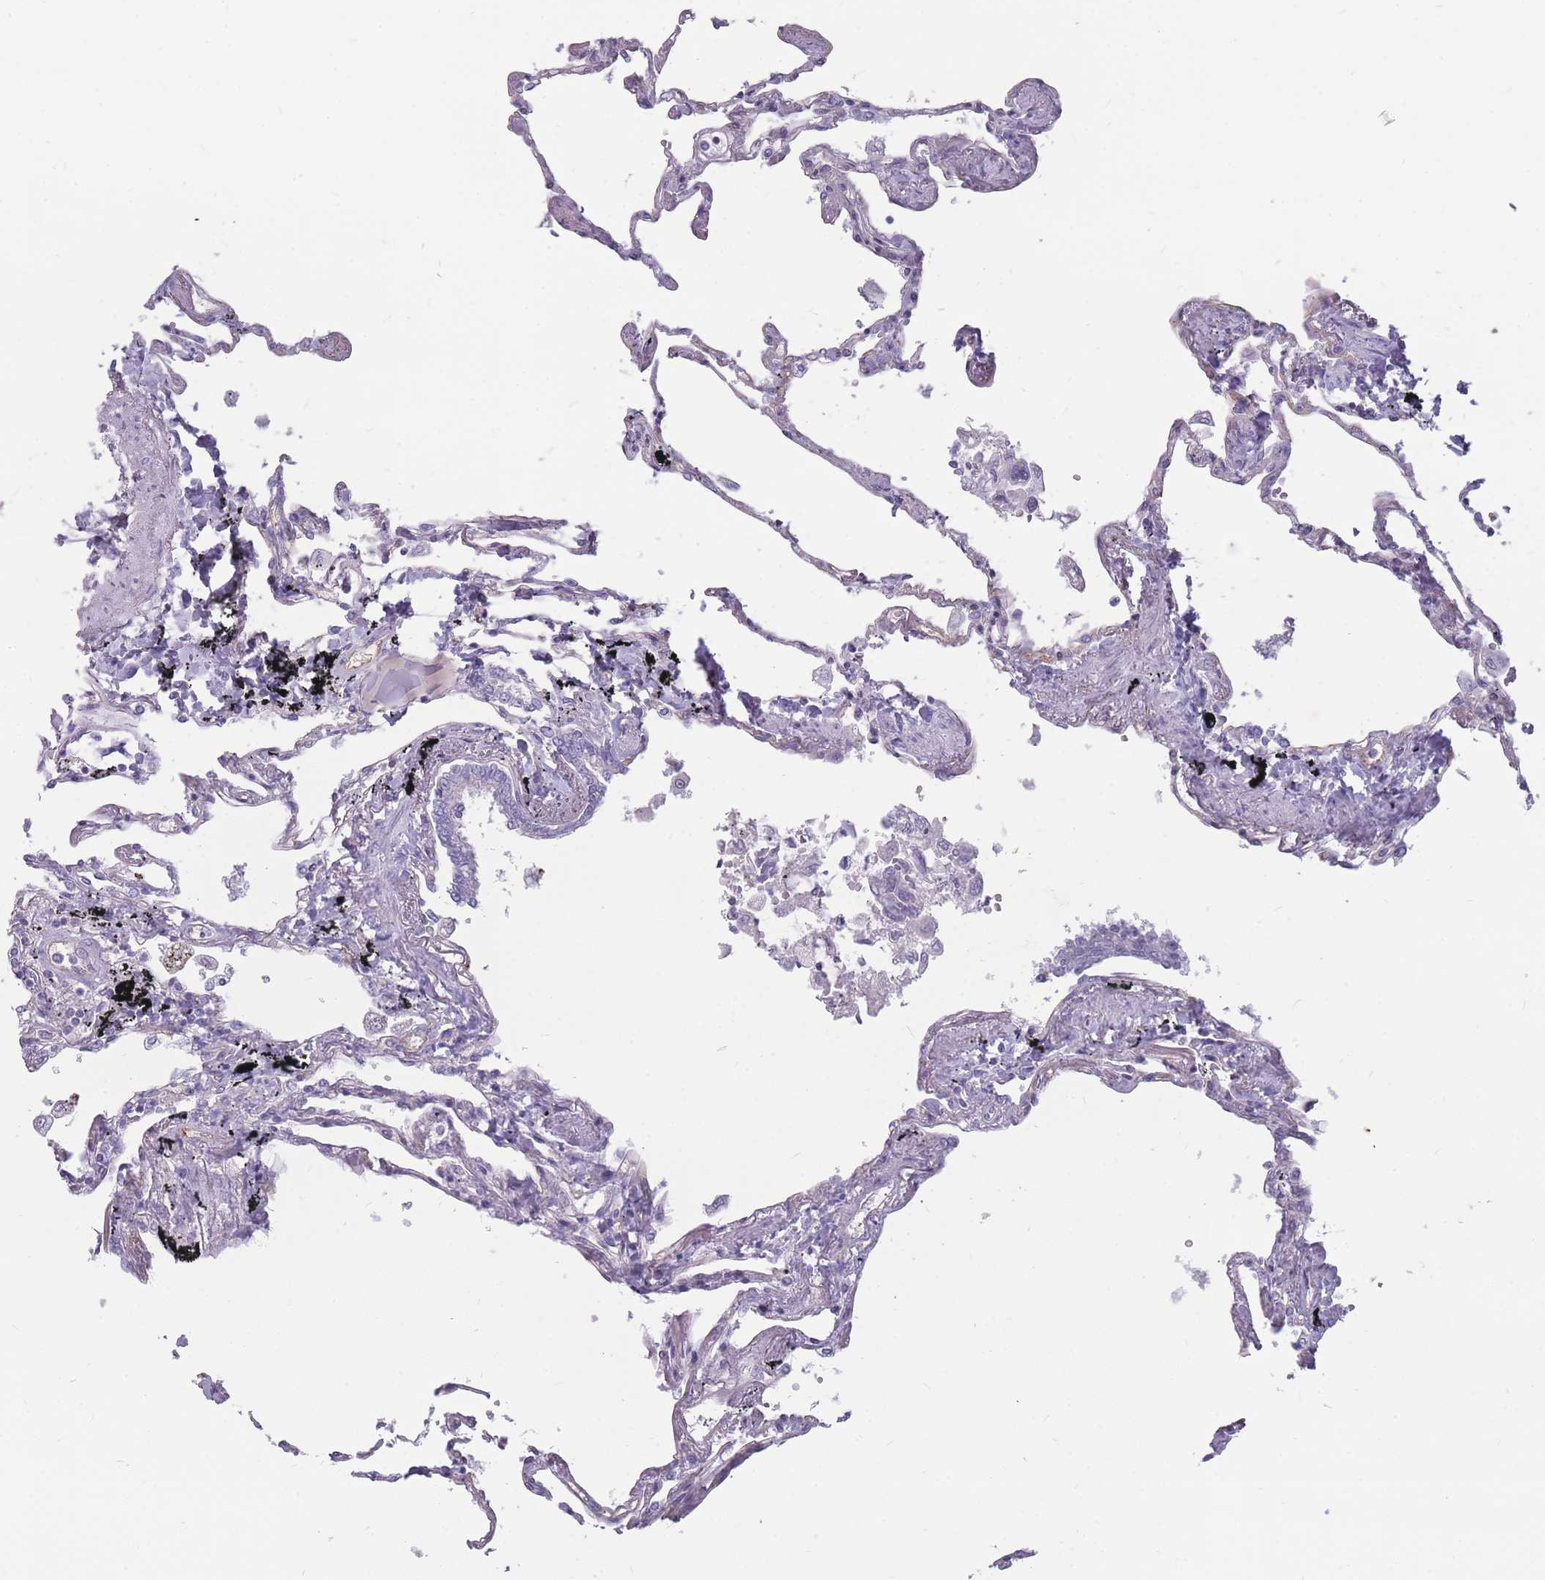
{"staining": {"intensity": "negative", "quantity": "none", "location": "none"}, "tissue": "lung", "cell_type": "Alveolar cells", "image_type": "normal", "snomed": [{"axis": "morphology", "description": "Normal tissue, NOS"}, {"axis": "topography", "description": "Lung"}], "caption": "Immunohistochemistry photomicrograph of normal lung stained for a protein (brown), which demonstrates no staining in alveolar cells. (Stains: DAB (3,3'-diaminobenzidine) immunohistochemistry (IHC) with hematoxylin counter stain, Microscopy: brightfield microscopy at high magnification).", "gene": "GNA11", "patient": {"sex": "female", "age": 67}}